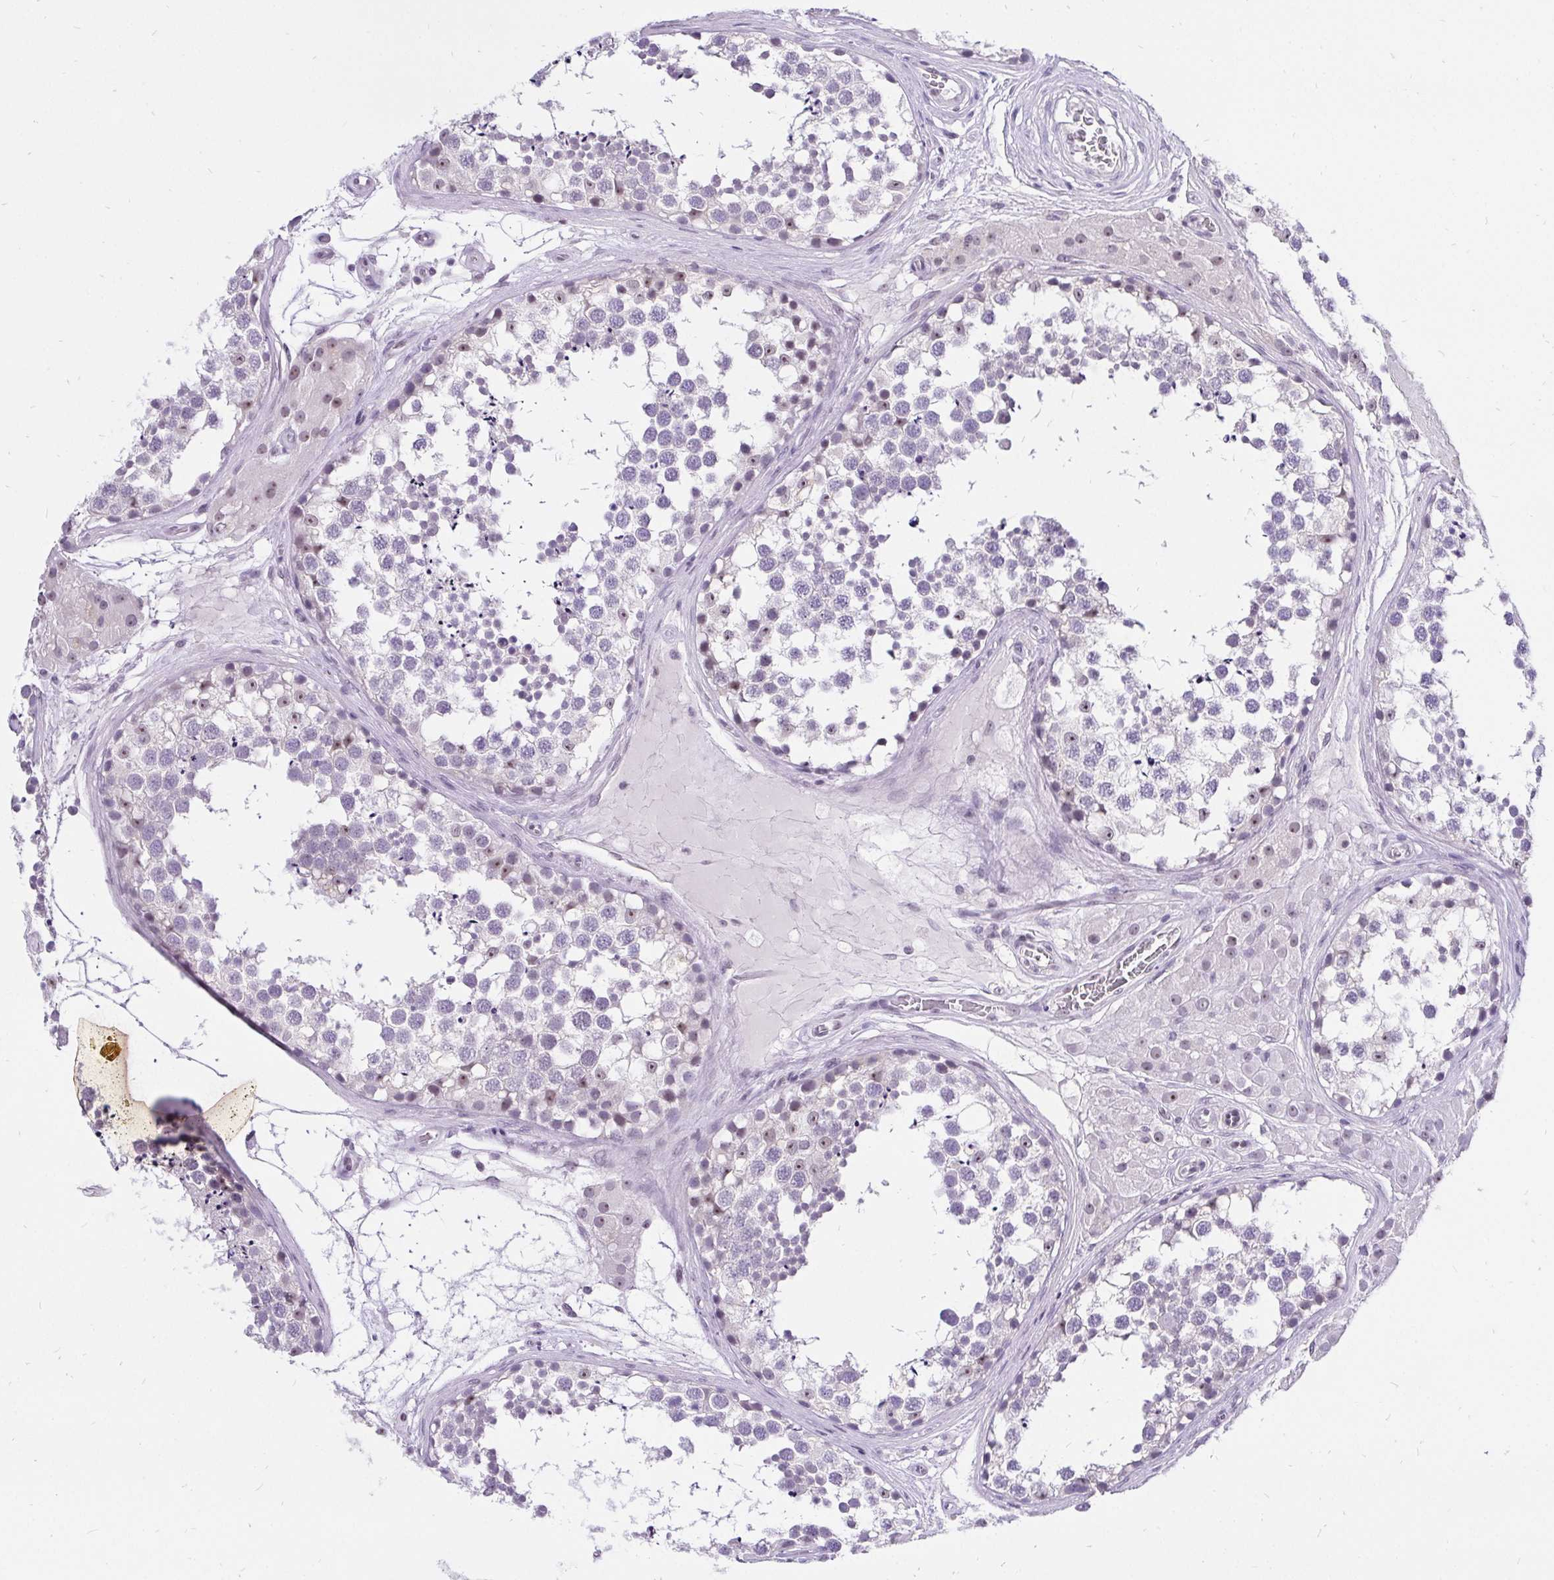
{"staining": {"intensity": "moderate", "quantity": "<25%", "location": "nuclear"}, "tissue": "testis", "cell_type": "Cells in seminiferous ducts", "image_type": "normal", "snomed": [{"axis": "morphology", "description": "Normal tissue, NOS"}, {"axis": "morphology", "description": "Seminoma, NOS"}, {"axis": "topography", "description": "Testis"}], "caption": "A brown stain shows moderate nuclear positivity of a protein in cells in seminiferous ducts of unremarkable testis. The staining is performed using DAB brown chromogen to label protein expression. The nuclei are counter-stained blue using hematoxylin.", "gene": "ZNF860", "patient": {"sex": "male", "age": 65}}